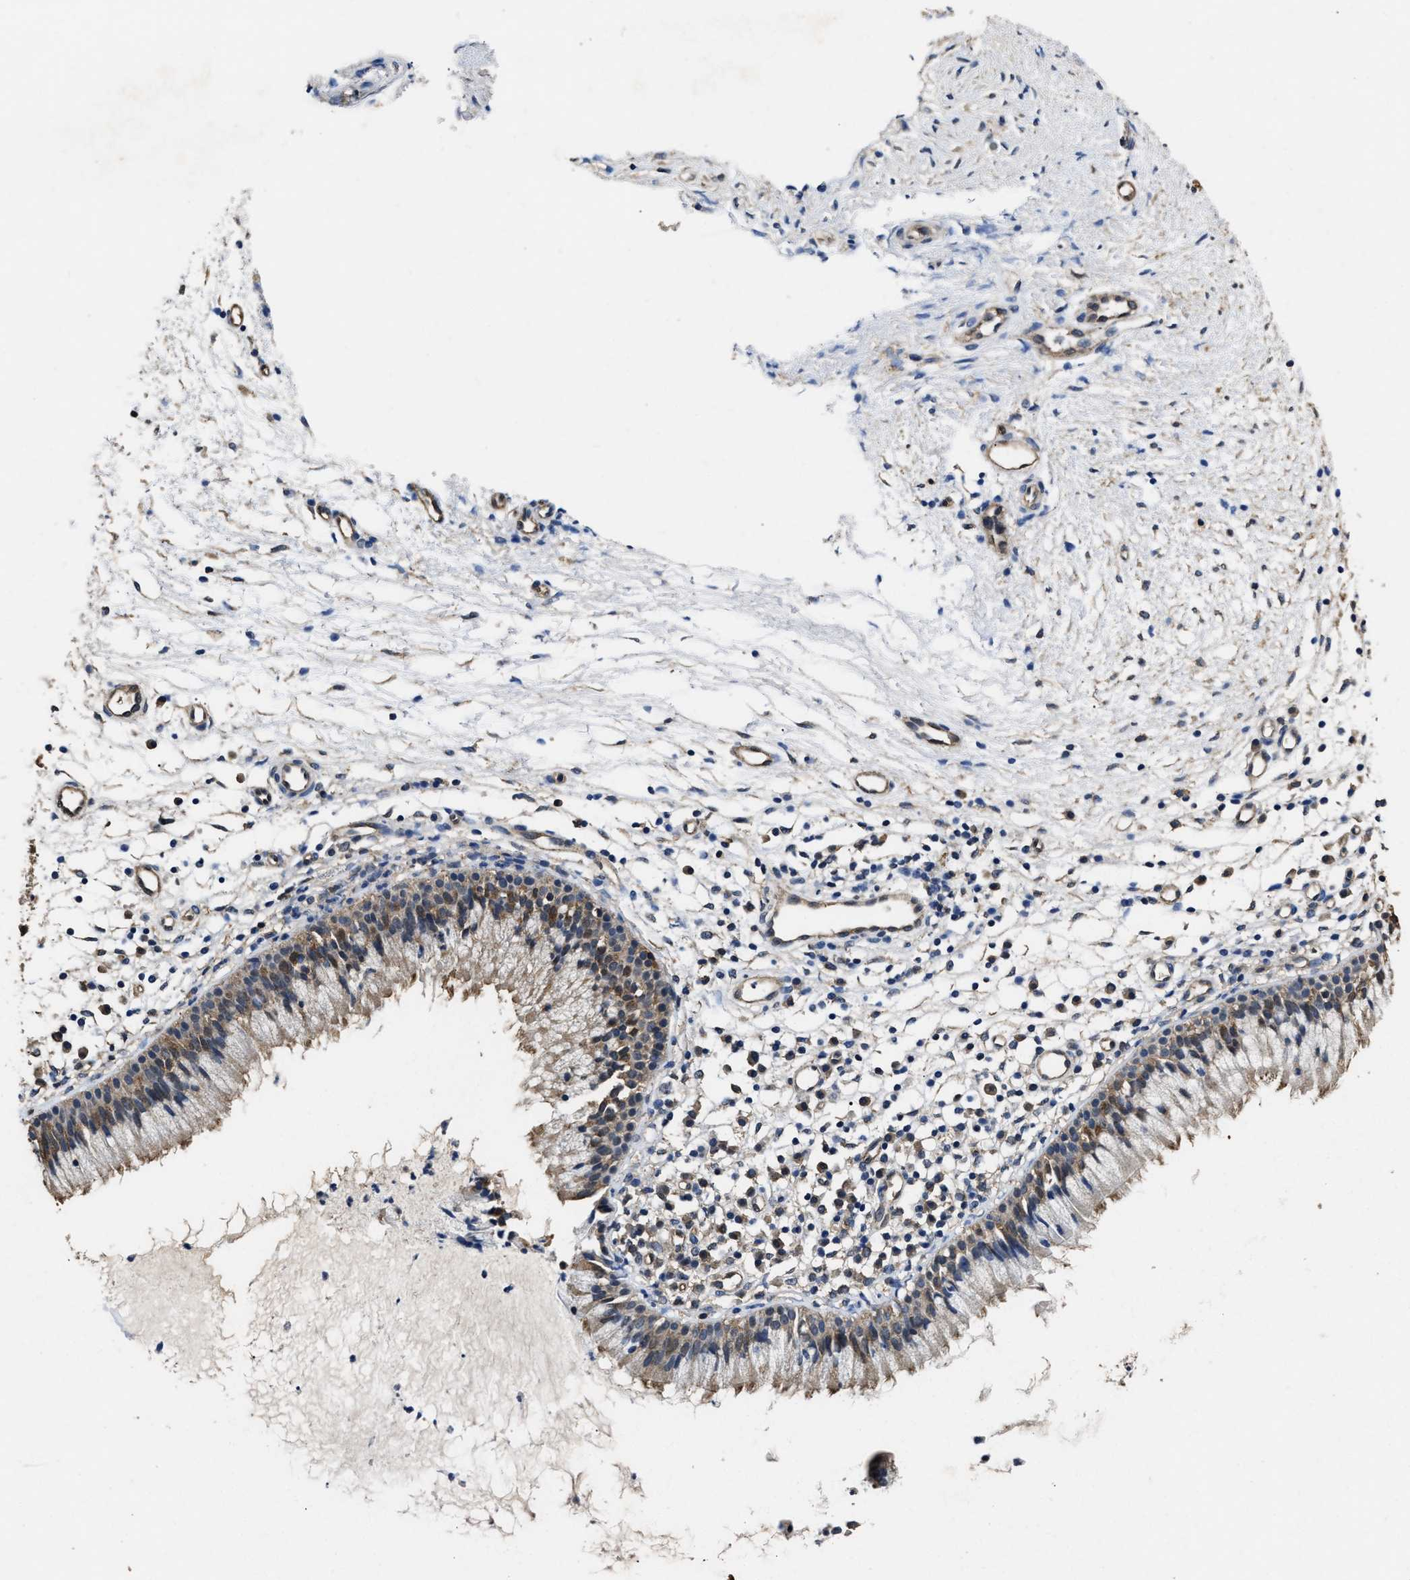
{"staining": {"intensity": "weak", "quantity": ">75%", "location": "cytoplasmic/membranous"}, "tissue": "nasopharynx", "cell_type": "Respiratory epithelial cells", "image_type": "normal", "snomed": [{"axis": "morphology", "description": "Normal tissue, NOS"}, {"axis": "topography", "description": "Nasopharynx"}], "caption": "Immunohistochemistry (IHC) of unremarkable nasopharynx demonstrates low levels of weak cytoplasmic/membranous positivity in about >75% of respiratory epithelial cells.", "gene": "YWHAE", "patient": {"sex": "male", "age": 21}}